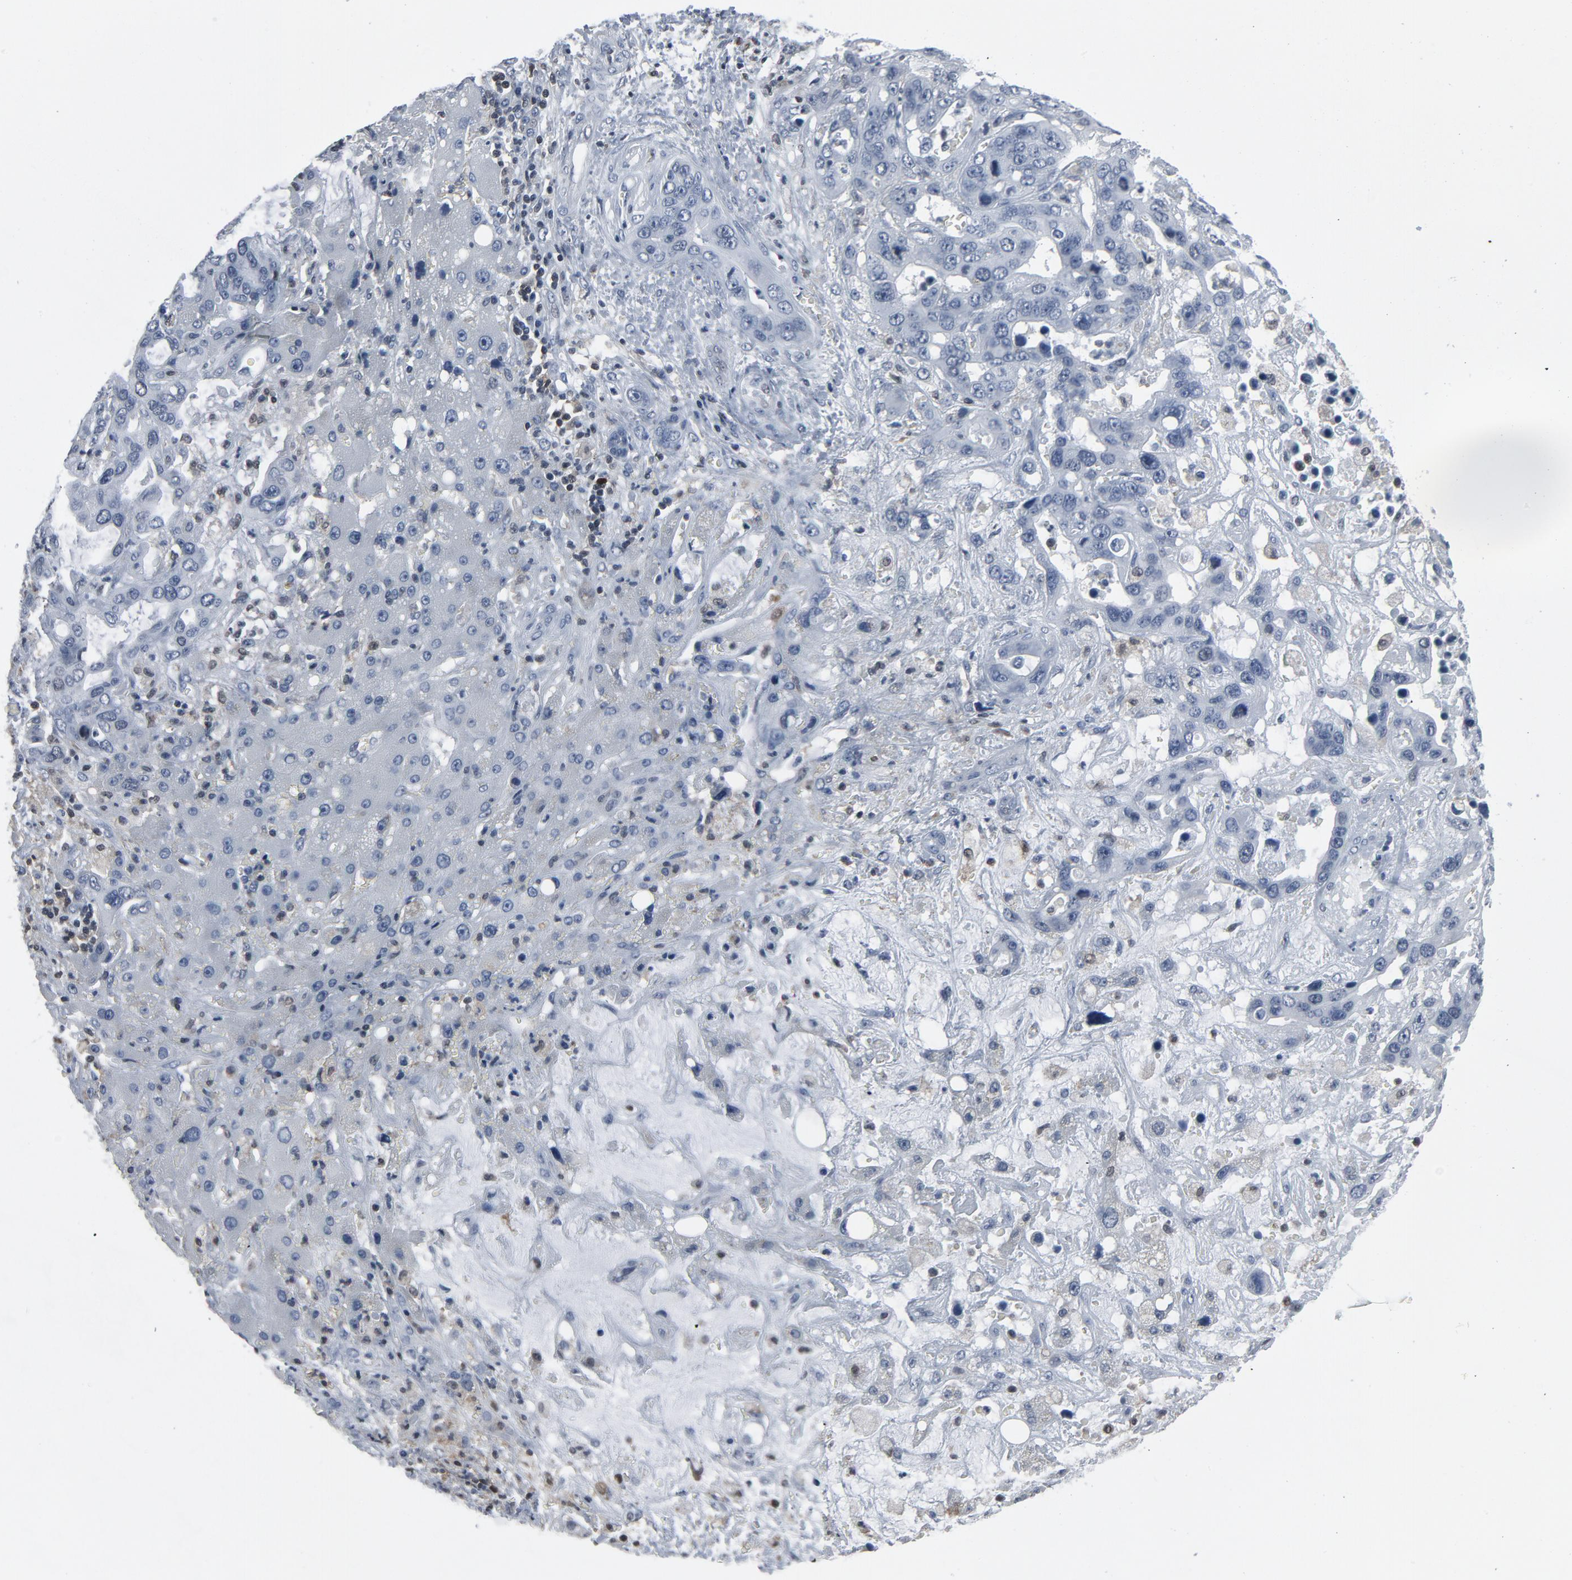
{"staining": {"intensity": "negative", "quantity": "none", "location": "none"}, "tissue": "liver cancer", "cell_type": "Tumor cells", "image_type": "cancer", "snomed": [{"axis": "morphology", "description": "Cholangiocarcinoma"}, {"axis": "topography", "description": "Liver"}], "caption": "There is no significant positivity in tumor cells of liver cancer (cholangiocarcinoma).", "gene": "STAT5A", "patient": {"sex": "female", "age": 65}}